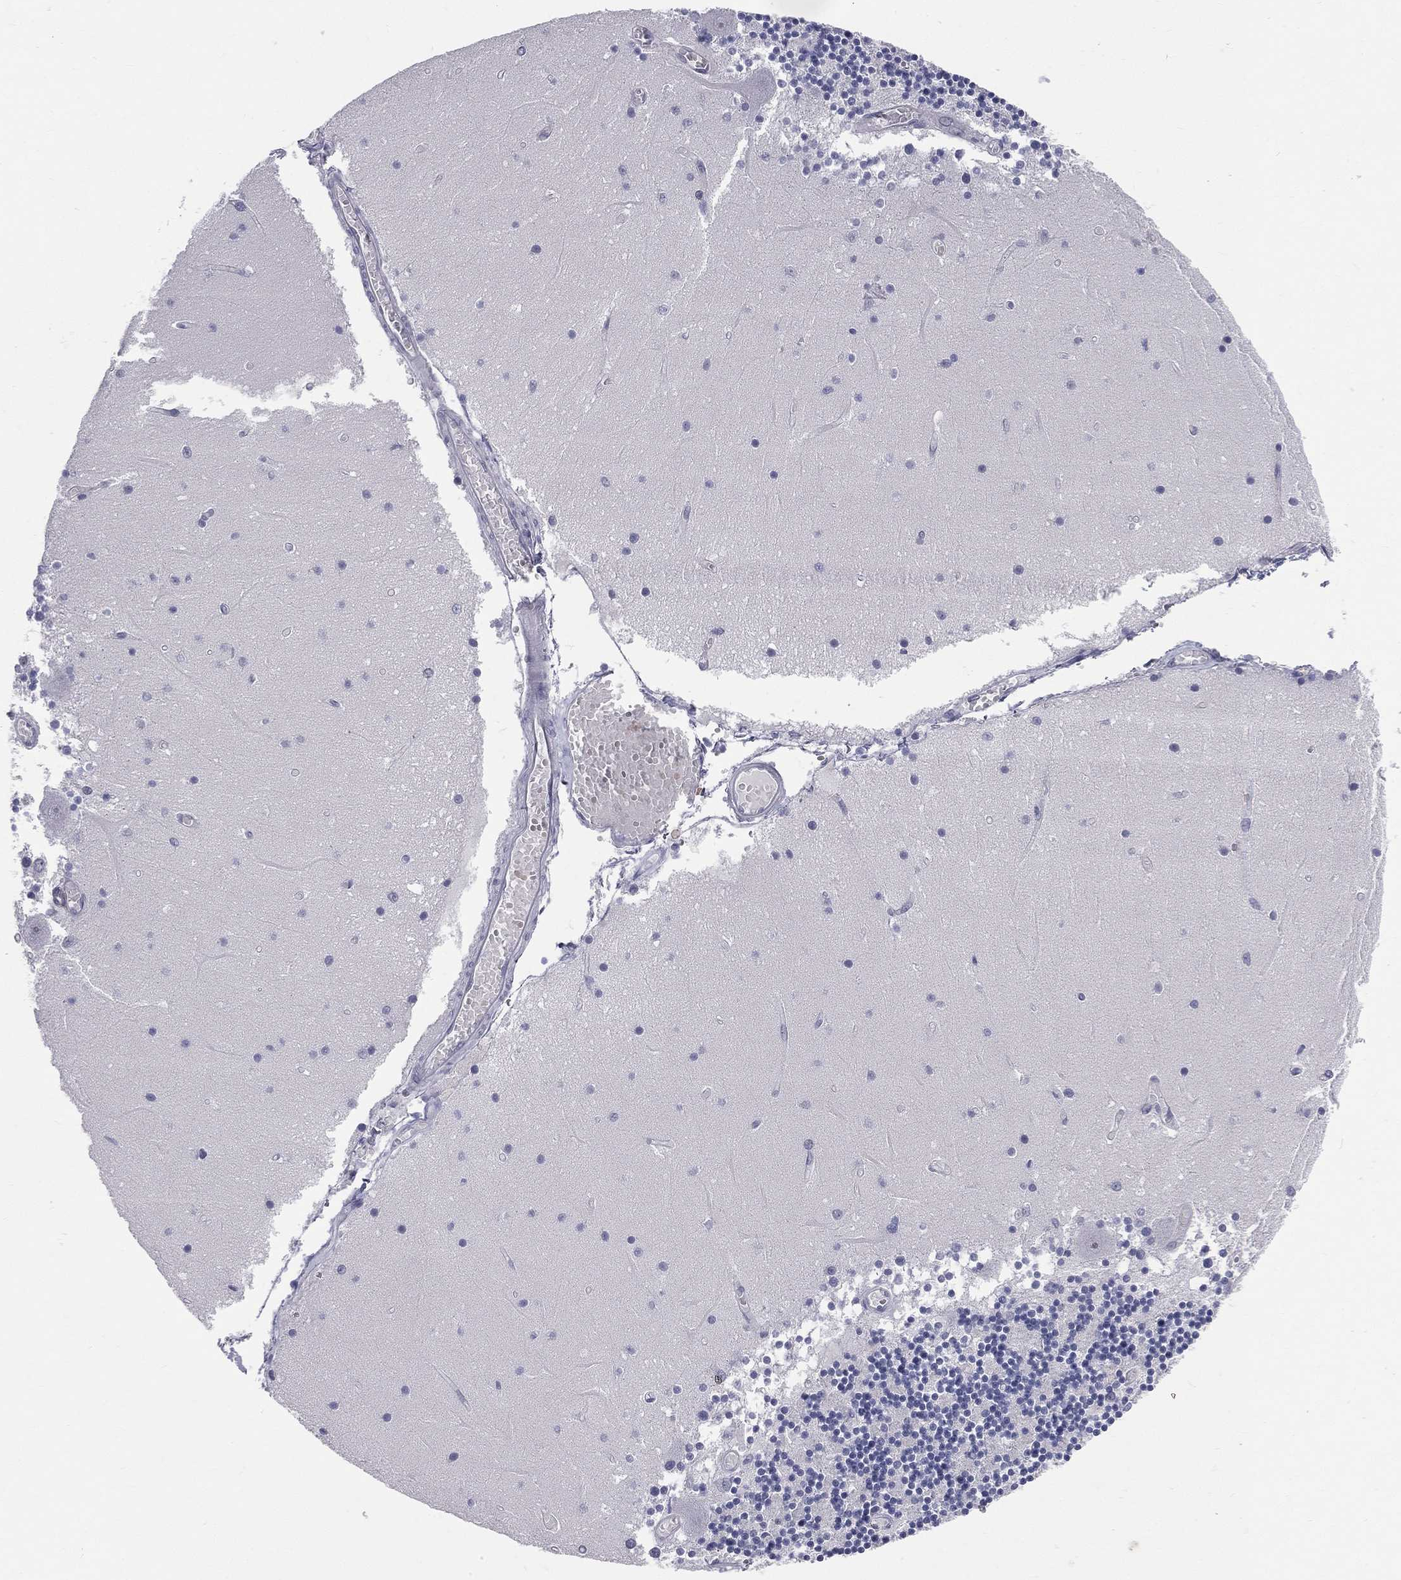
{"staining": {"intensity": "negative", "quantity": "none", "location": "none"}, "tissue": "cerebellum", "cell_type": "Cells in granular layer", "image_type": "normal", "snomed": [{"axis": "morphology", "description": "Normal tissue, NOS"}, {"axis": "topography", "description": "Cerebellum"}], "caption": "The immunohistochemistry (IHC) micrograph has no significant positivity in cells in granular layer of cerebellum.", "gene": "CD22", "patient": {"sex": "female", "age": 28}}